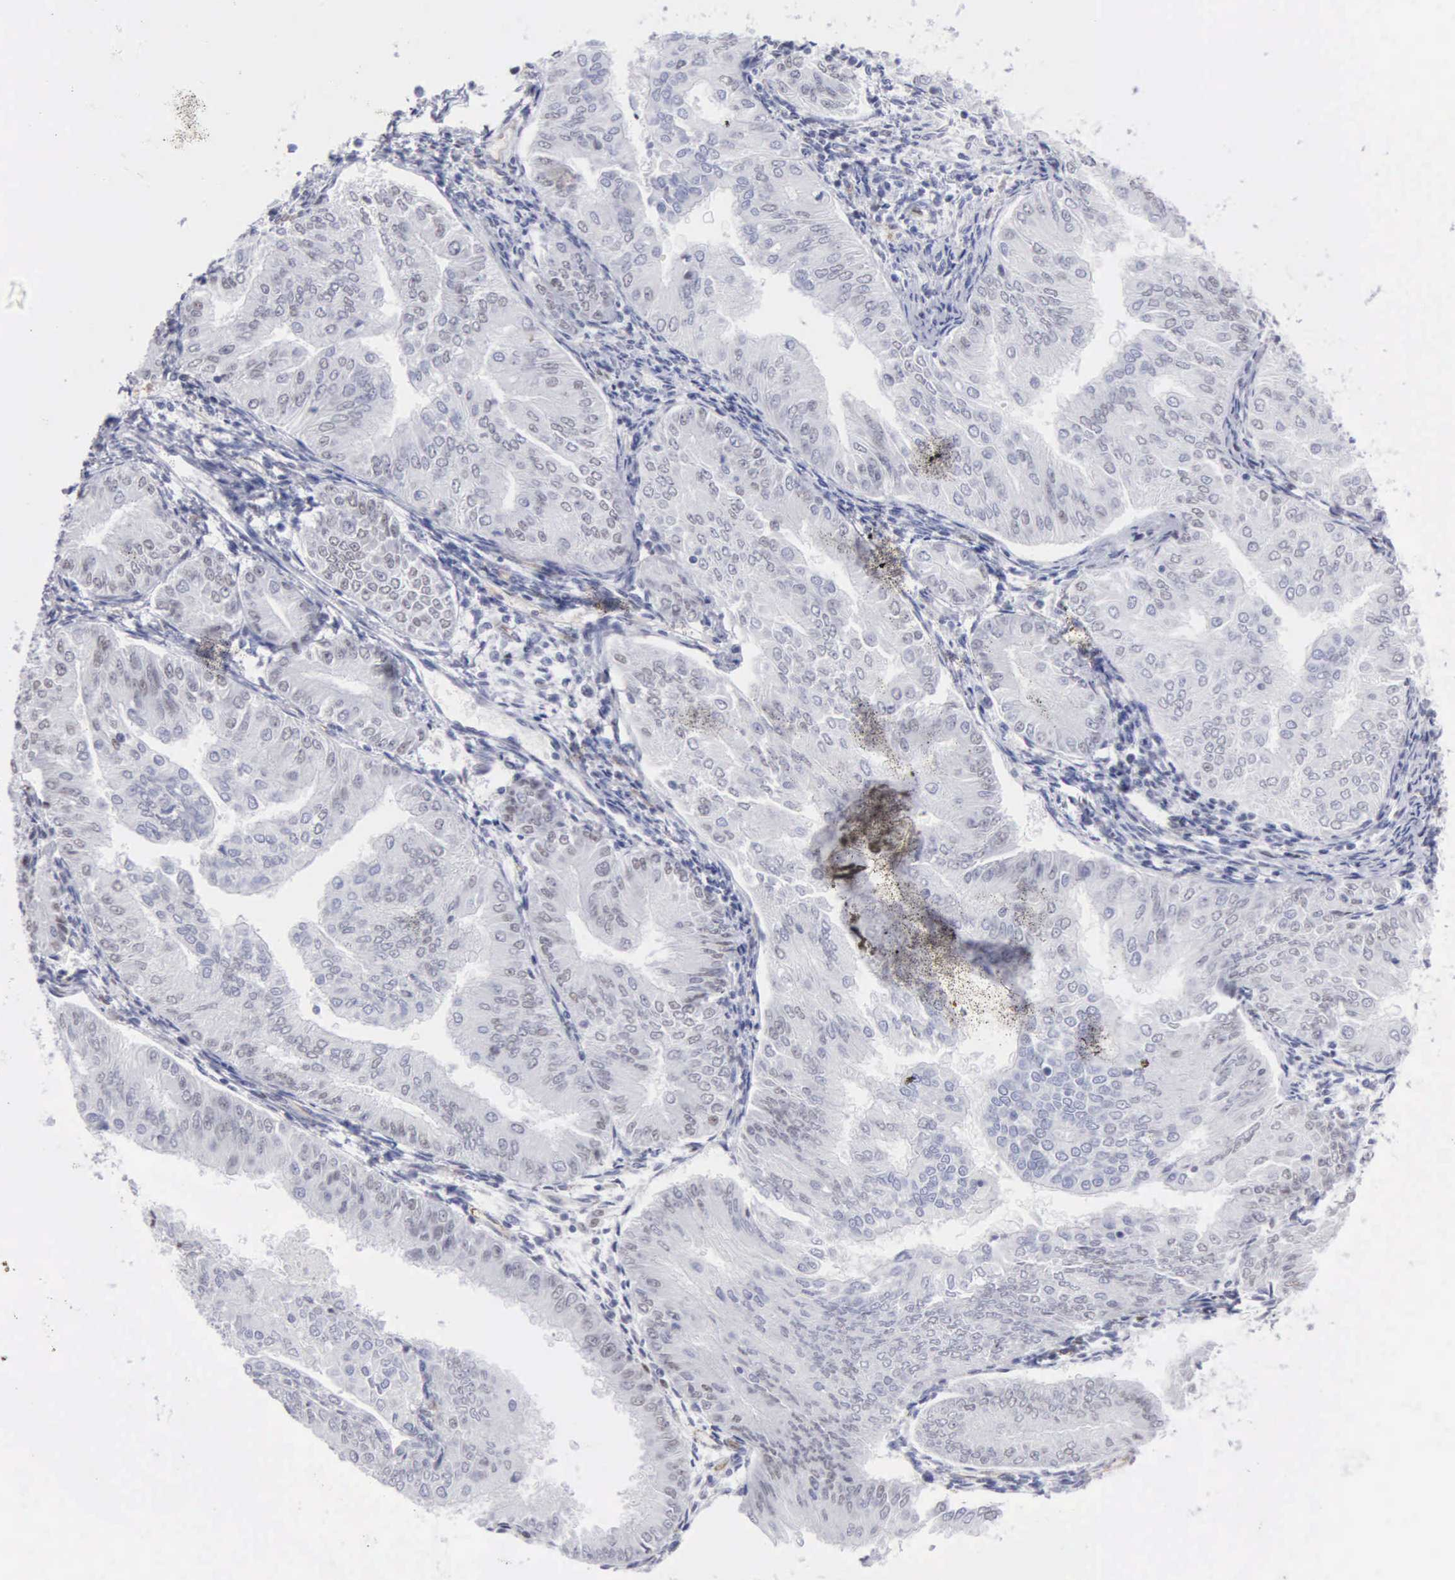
{"staining": {"intensity": "negative", "quantity": "none", "location": "none"}, "tissue": "endometrial cancer", "cell_type": "Tumor cells", "image_type": "cancer", "snomed": [{"axis": "morphology", "description": "Adenocarcinoma, NOS"}, {"axis": "topography", "description": "Endometrium"}], "caption": "High power microscopy image of an immunohistochemistry (IHC) photomicrograph of endometrial cancer (adenocarcinoma), revealing no significant expression in tumor cells. (DAB (3,3'-diaminobenzidine) immunohistochemistry with hematoxylin counter stain).", "gene": "CCNG1", "patient": {"sex": "female", "age": 53}}